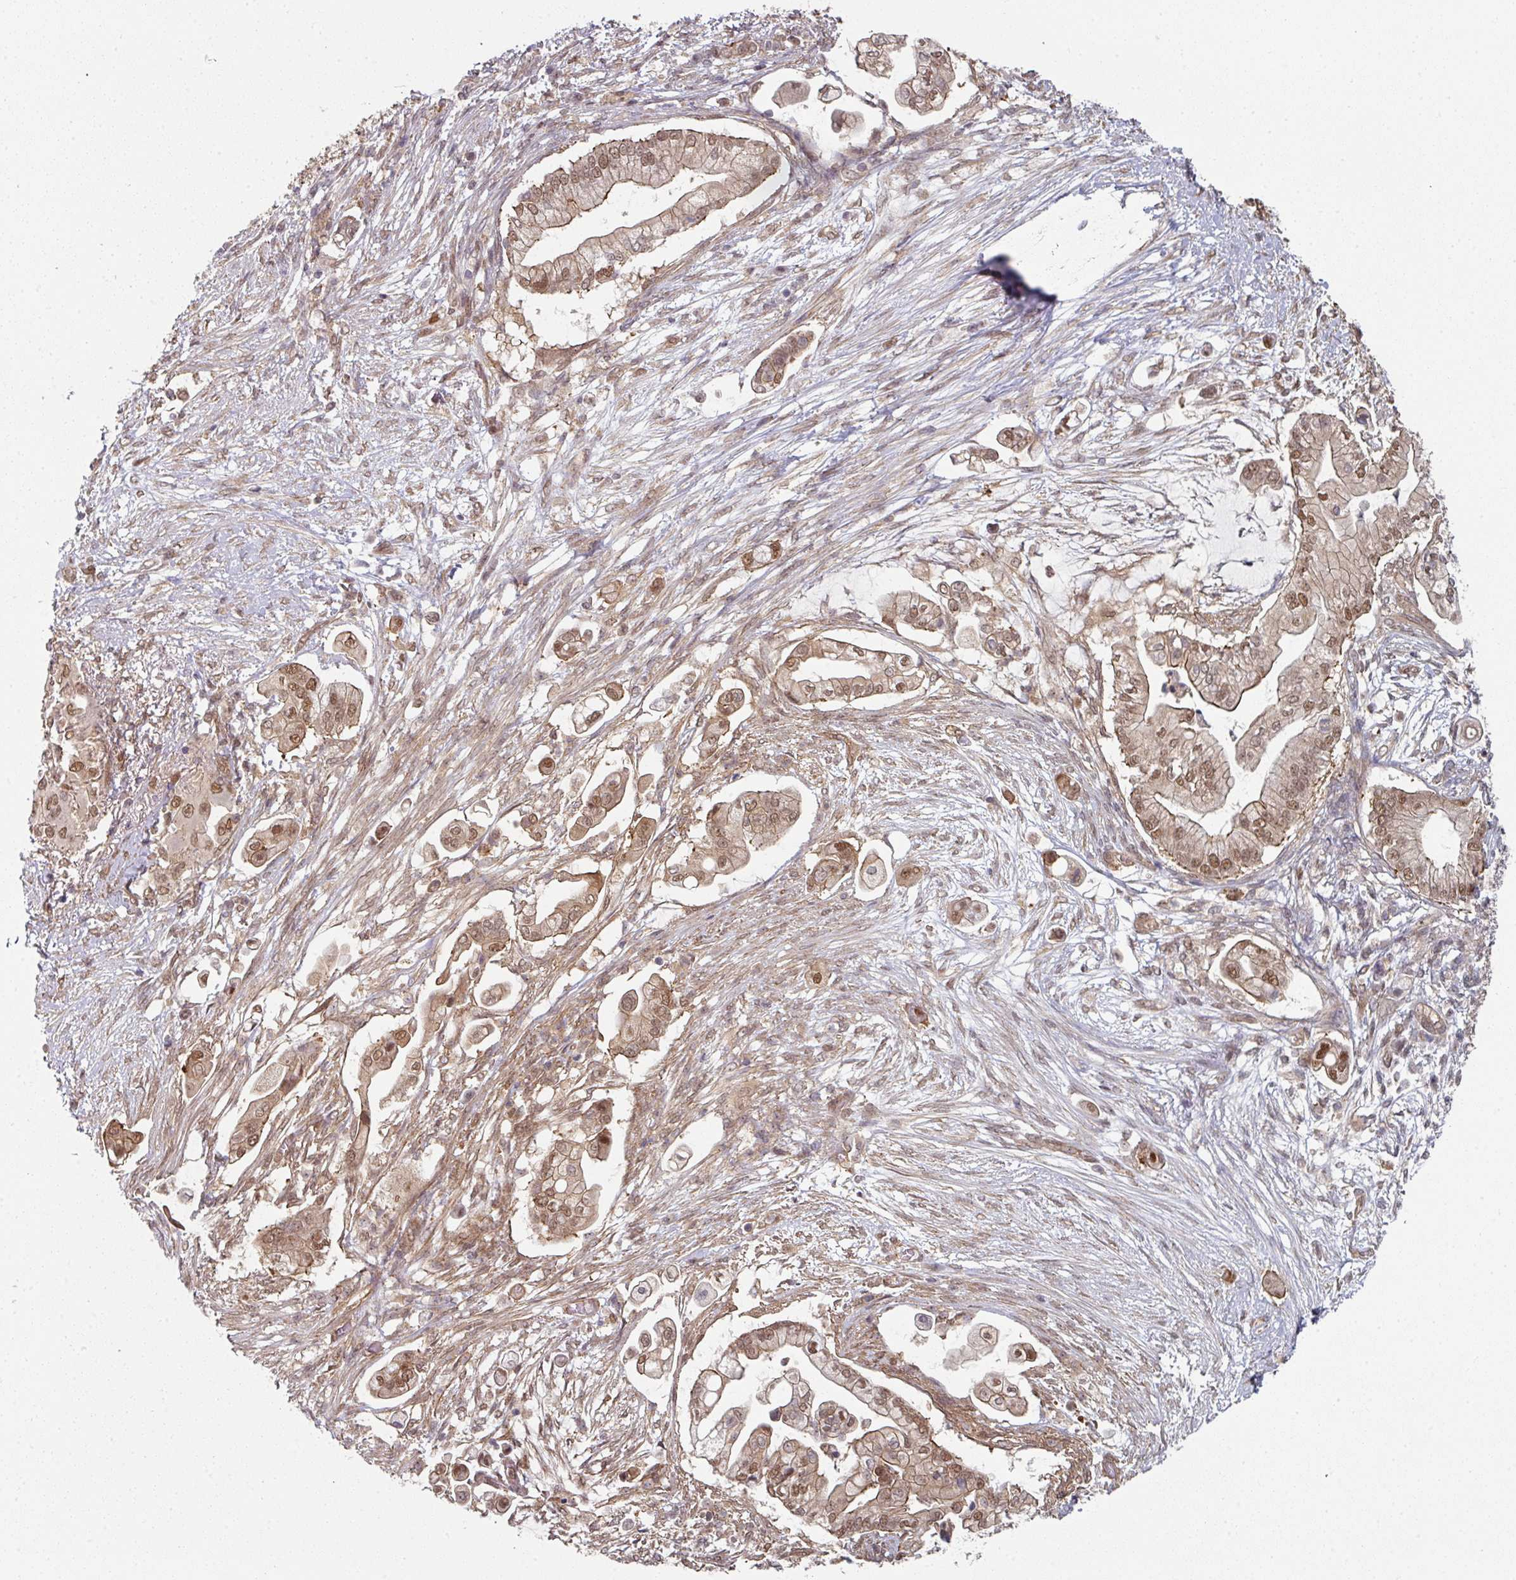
{"staining": {"intensity": "moderate", "quantity": ">75%", "location": "cytoplasmic/membranous,nuclear"}, "tissue": "pancreatic cancer", "cell_type": "Tumor cells", "image_type": "cancer", "snomed": [{"axis": "morphology", "description": "Adenocarcinoma, NOS"}, {"axis": "topography", "description": "Pancreas"}], "caption": "Protein analysis of pancreatic adenocarcinoma tissue shows moderate cytoplasmic/membranous and nuclear expression in about >75% of tumor cells. Using DAB (brown) and hematoxylin (blue) stains, captured at high magnification using brightfield microscopy.", "gene": "PSME3IP1", "patient": {"sex": "female", "age": 69}}